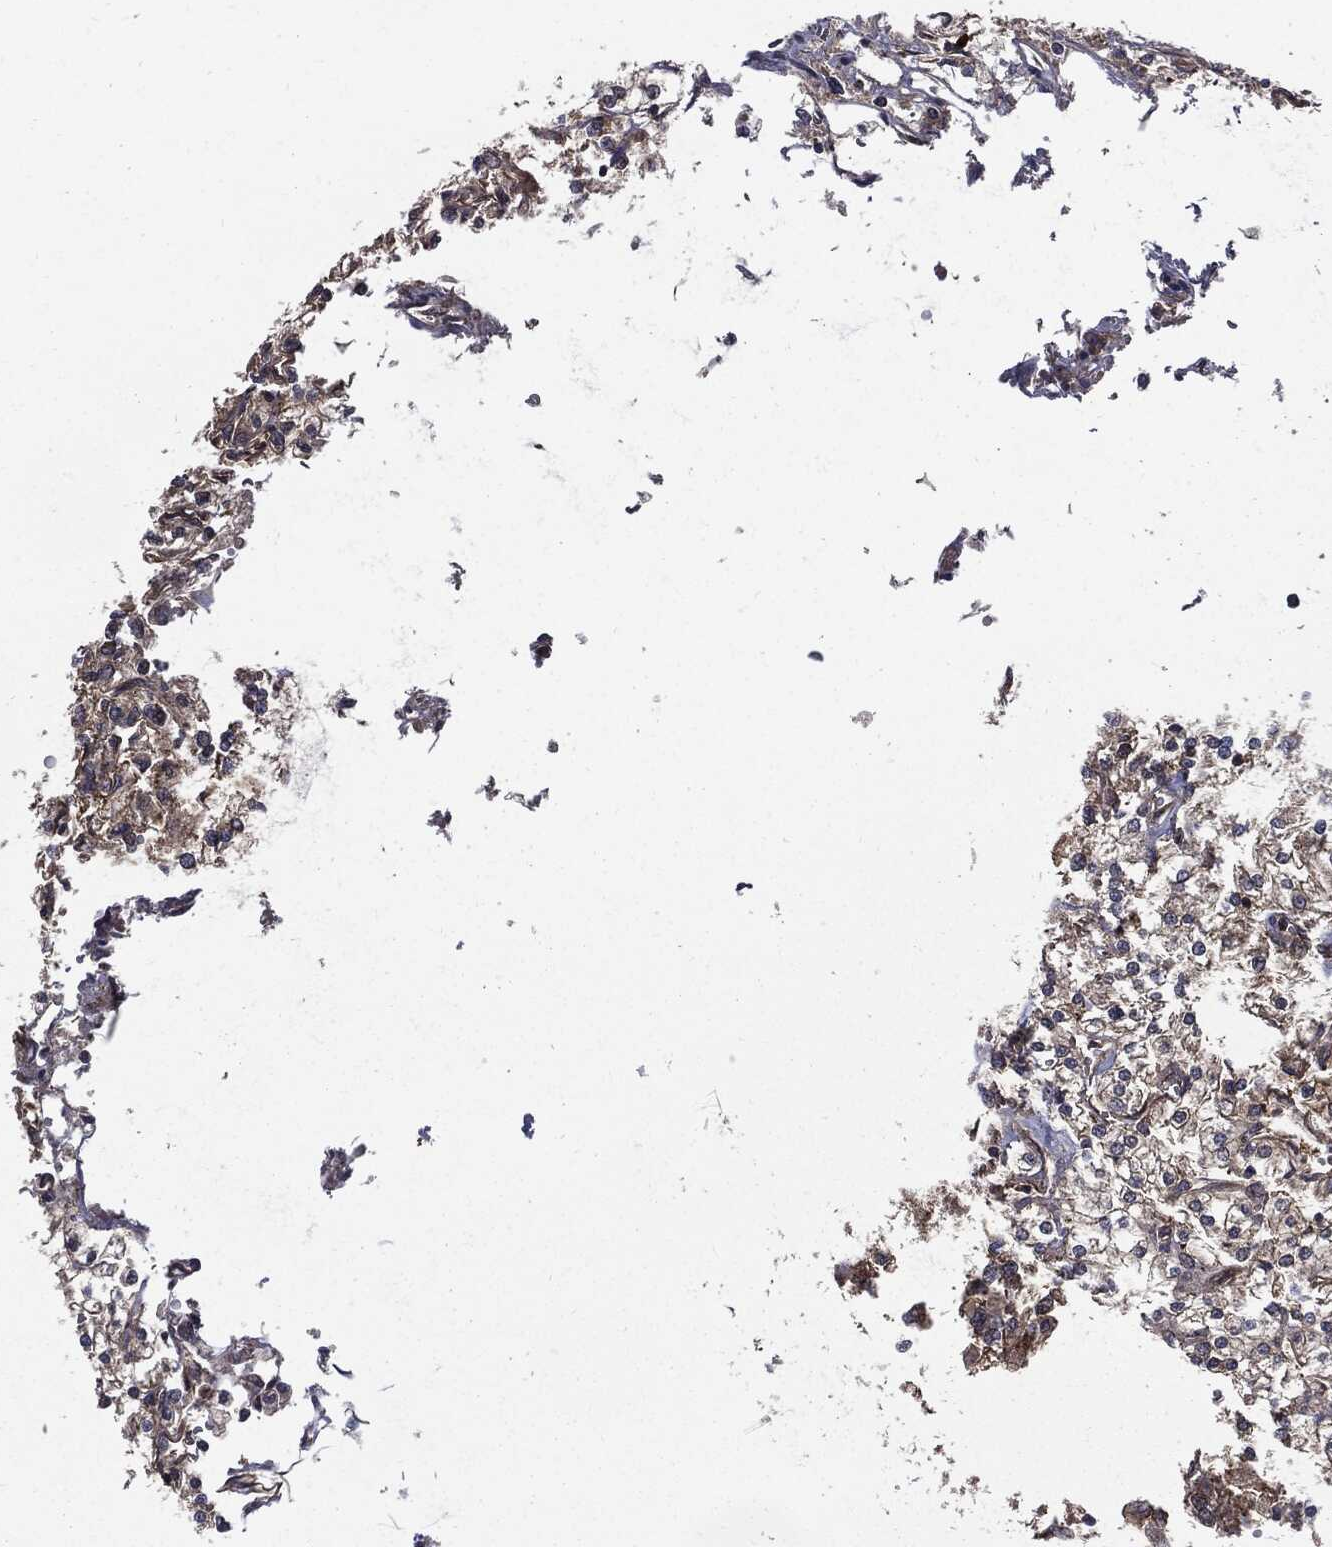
{"staining": {"intensity": "moderate", "quantity": "<25%", "location": "cytoplasmic/membranous"}, "tissue": "renal cancer", "cell_type": "Tumor cells", "image_type": "cancer", "snomed": [{"axis": "morphology", "description": "Adenocarcinoma, NOS"}, {"axis": "topography", "description": "Kidney"}], "caption": "This is a photomicrograph of immunohistochemistry staining of renal cancer, which shows moderate staining in the cytoplasmic/membranous of tumor cells.", "gene": "PDCD6IP", "patient": {"sex": "male", "age": 80}}